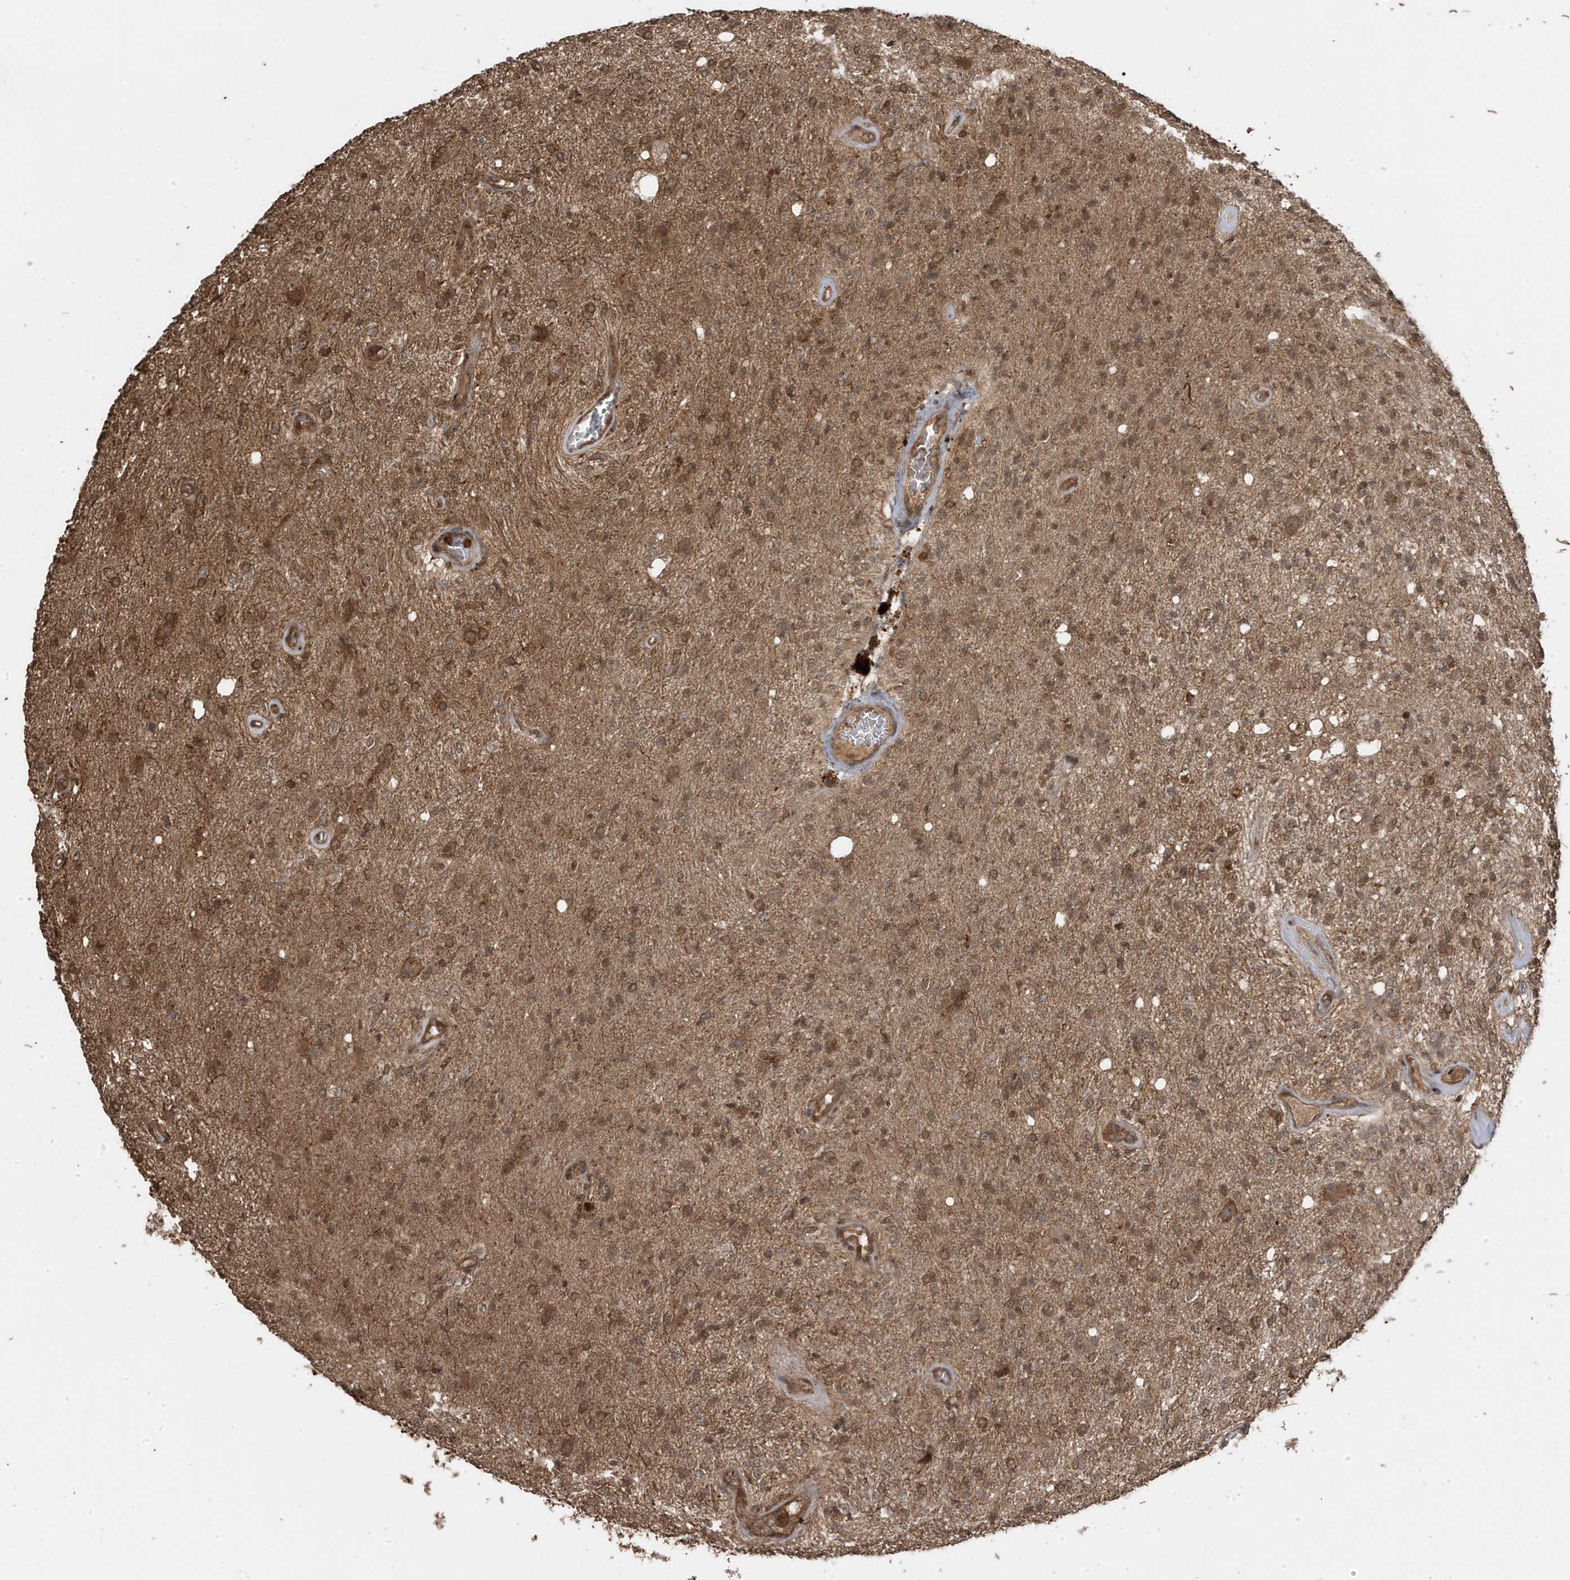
{"staining": {"intensity": "moderate", "quantity": ">75%", "location": "cytoplasmic/membranous"}, "tissue": "glioma", "cell_type": "Tumor cells", "image_type": "cancer", "snomed": [{"axis": "morphology", "description": "Normal tissue, NOS"}, {"axis": "morphology", "description": "Glioma, malignant, High grade"}, {"axis": "topography", "description": "Cerebral cortex"}], "caption": "Human malignant glioma (high-grade) stained with a brown dye shows moderate cytoplasmic/membranous positive staining in approximately >75% of tumor cells.", "gene": "ASAP1", "patient": {"sex": "male", "age": 77}}